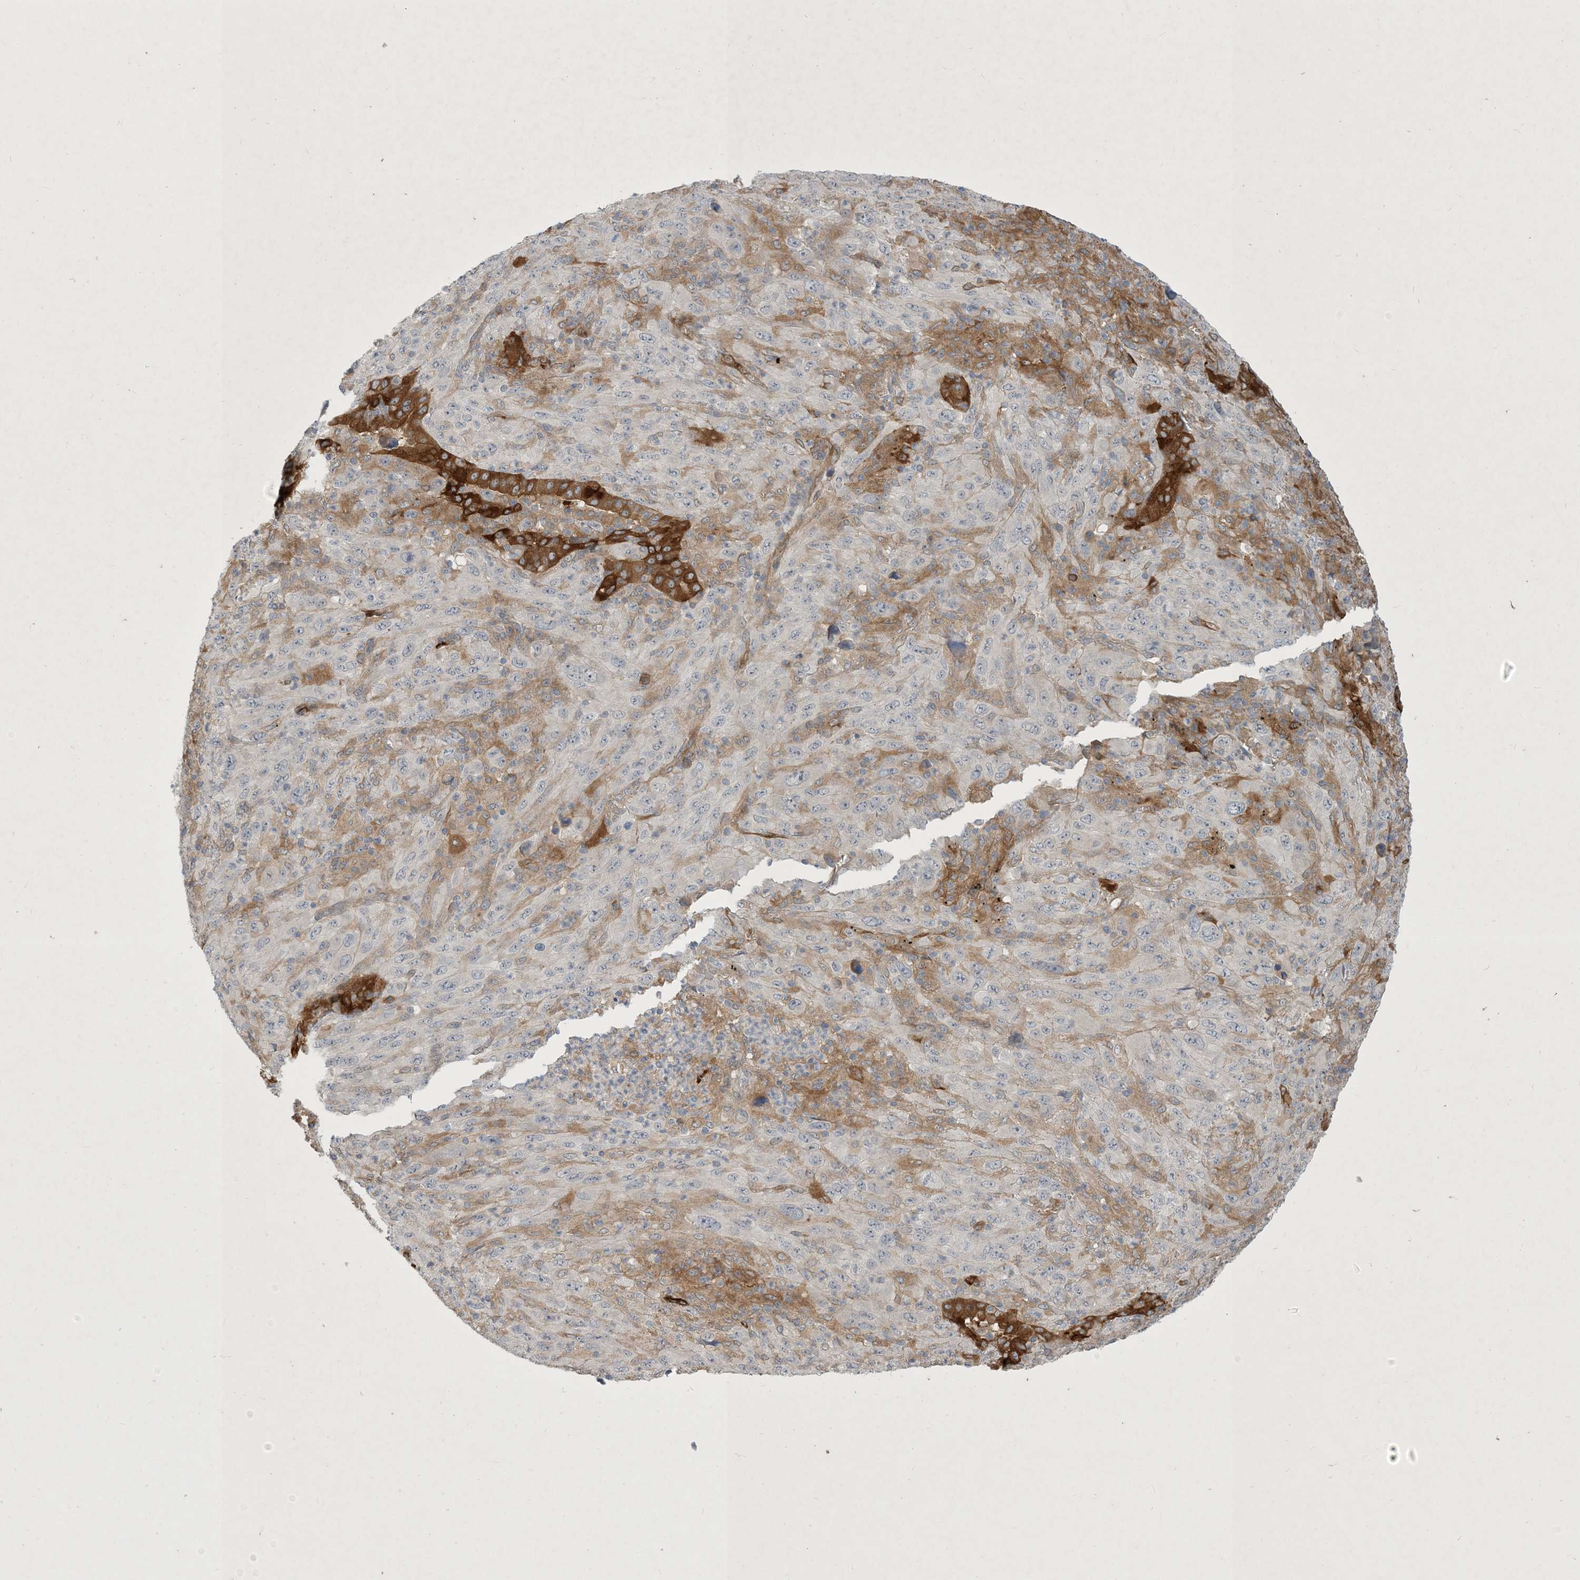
{"staining": {"intensity": "strong", "quantity": "<25%", "location": "cytoplasmic/membranous"}, "tissue": "melanoma", "cell_type": "Tumor cells", "image_type": "cancer", "snomed": [{"axis": "morphology", "description": "Malignant melanoma, Metastatic site"}, {"axis": "topography", "description": "Skin"}], "caption": "The immunohistochemical stain shows strong cytoplasmic/membranous staining in tumor cells of malignant melanoma (metastatic site) tissue.", "gene": "CDS1", "patient": {"sex": "female", "age": 56}}